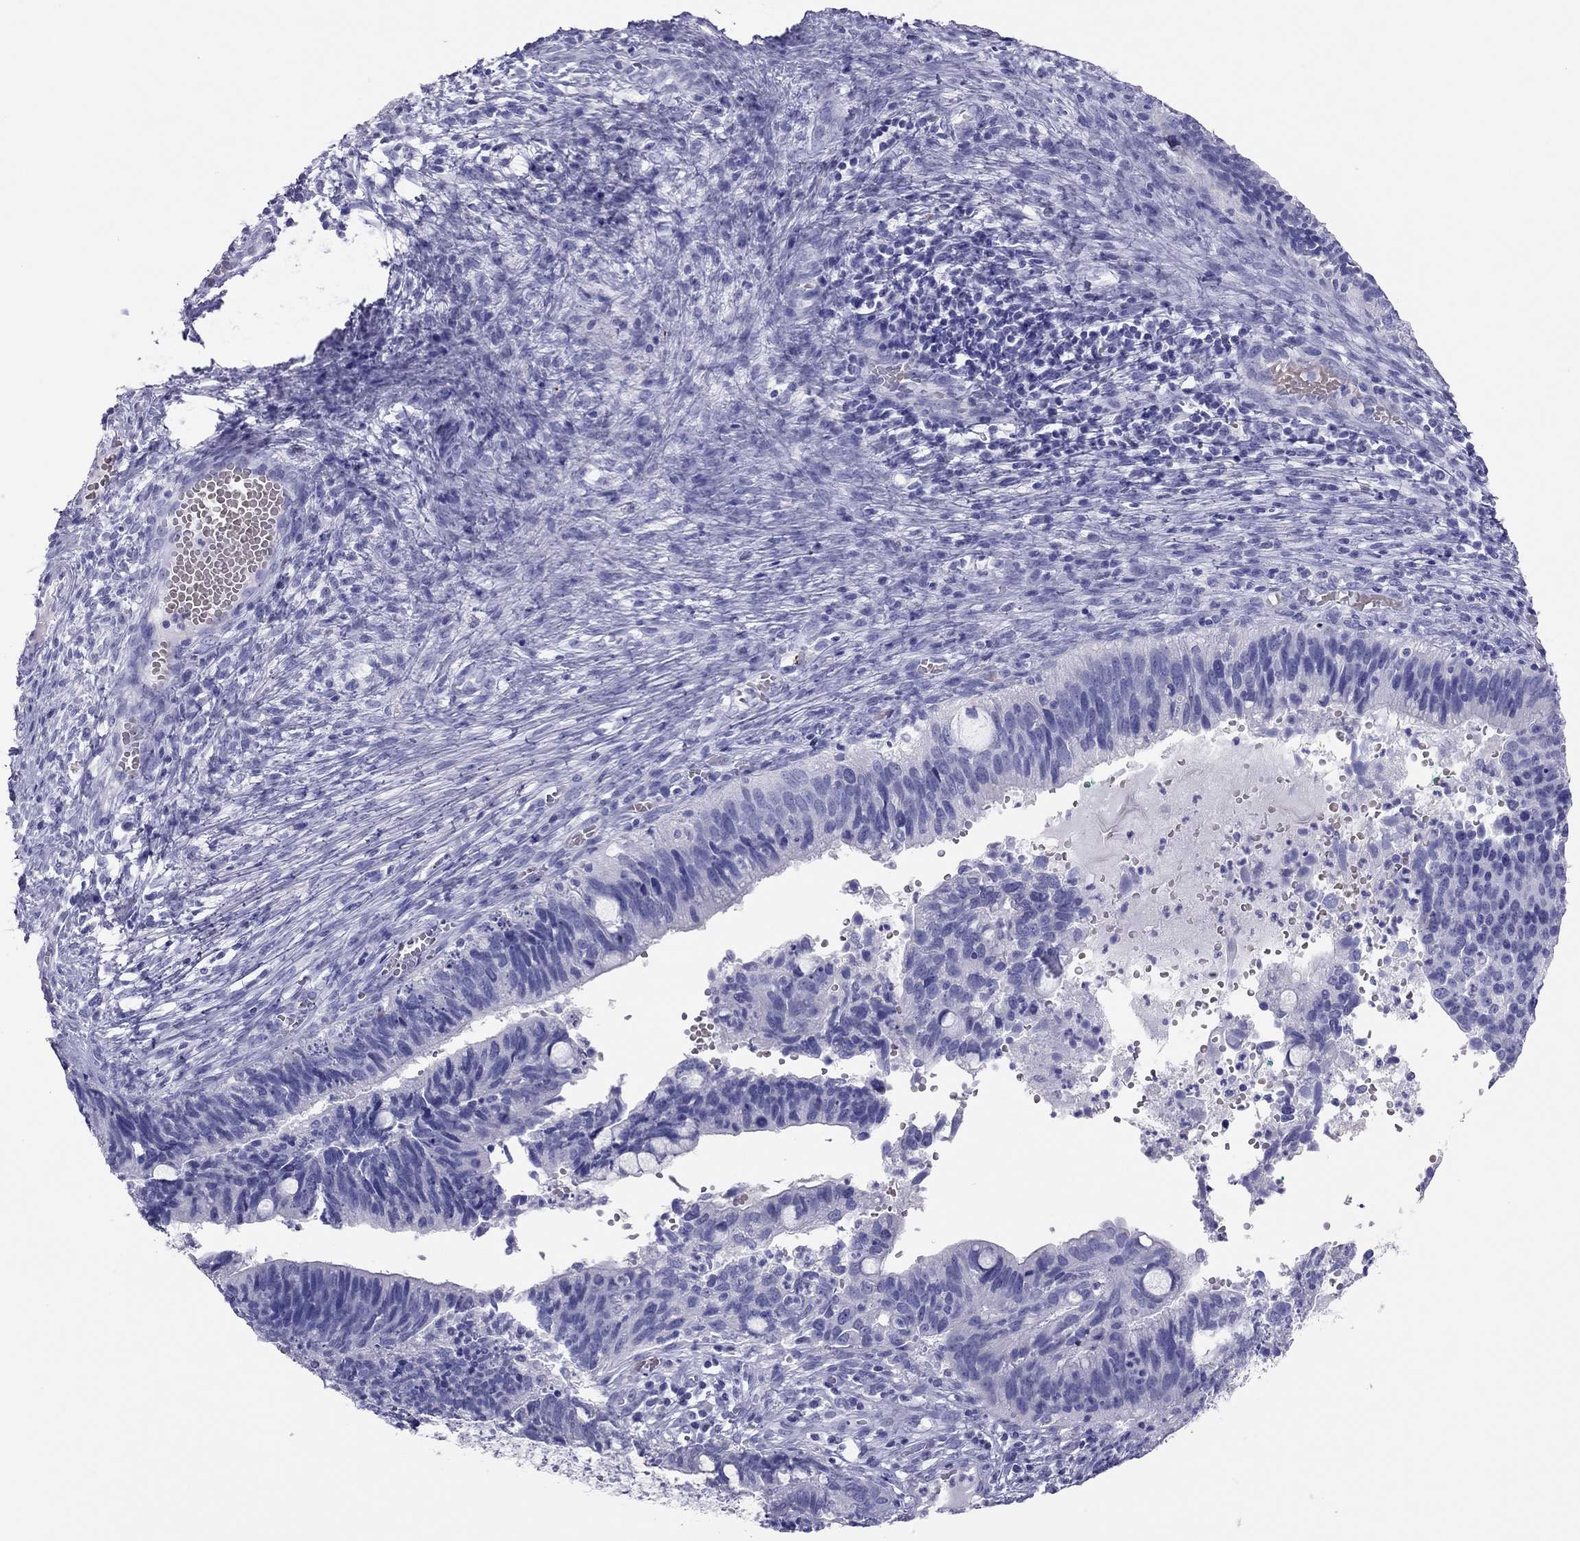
{"staining": {"intensity": "negative", "quantity": "none", "location": "none"}, "tissue": "cervical cancer", "cell_type": "Tumor cells", "image_type": "cancer", "snomed": [{"axis": "morphology", "description": "Adenocarcinoma, NOS"}, {"axis": "topography", "description": "Cervix"}], "caption": "Immunohistochemistry (IHC) histopathology image of neoplastic tissue: human adenocarcinoma (cervical) stained with DAB exhibits no significant protein positivity in tumor cells. (DAB (3,3'-diaminobenzidine) immunohistochemistry (IHC) visualized using brightfield microscopy, high magnification).", "gene": "TSHB", "patient": {"sex": "female", "age": 42}}